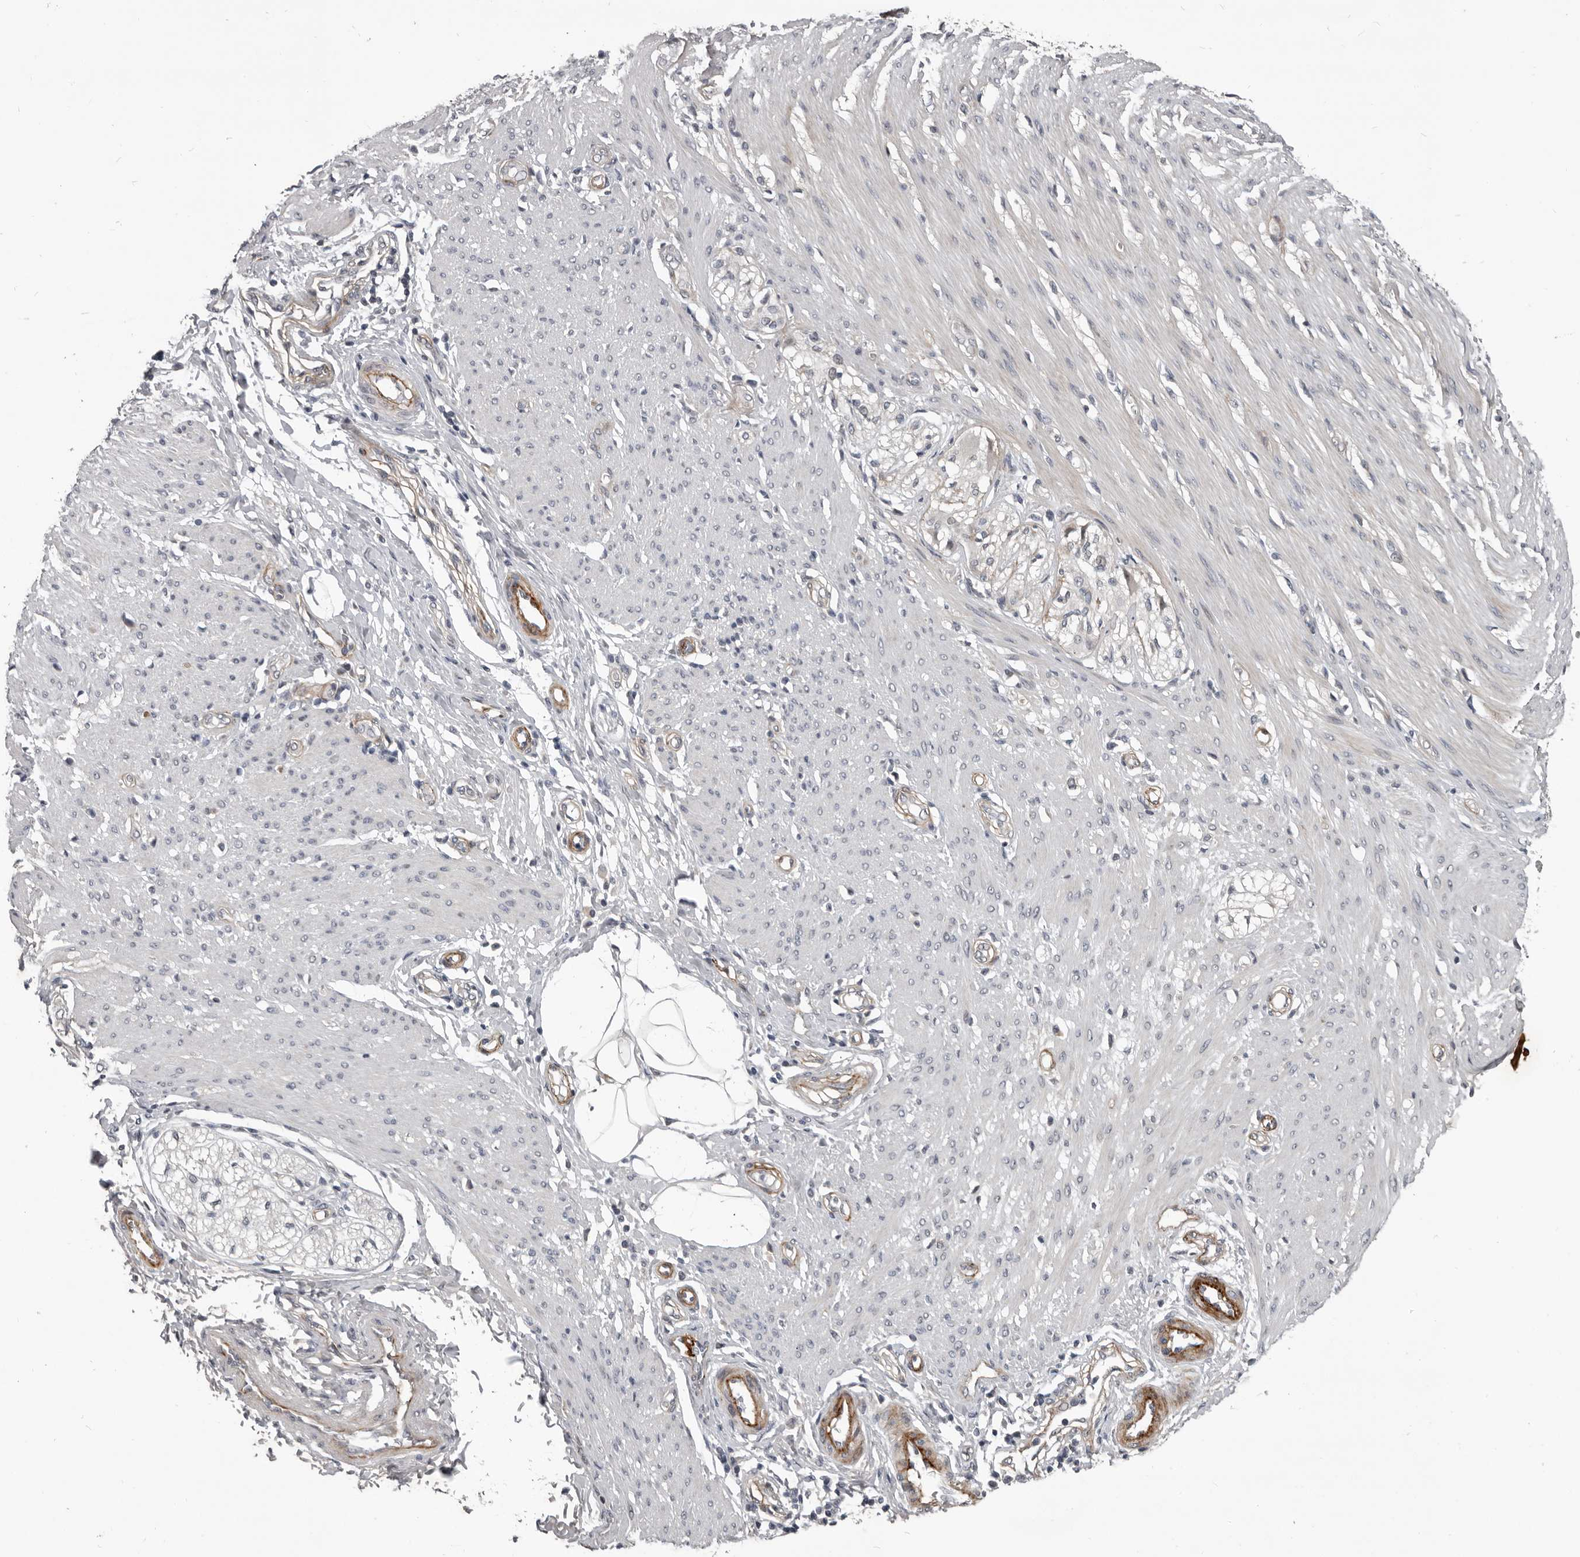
{"staining": {"intensity": "weak", "quantity": "<25%", "location": "cytoplasmic/membranous"}, "tissue": "smooth muscle", "cell_type": "Smooth muscle cells", "image_type": "normal", "snomed": [{"axis": "morphology", "description": "Normal tissue, NOS"}, {"axis": "morphology", "description": "Adenocarcinoma, NOS"}, {"axis": "topography", "description": "Colon"}, {"axis": "topography", "description": "Peripheral nerve tissue"}], "caption": "Protein analysis of benign smooth muscle exhibits no significant staining in smooth muscle cells. The staining was performed using DAB to visualize the protein expression in brown, while the nuclei were stained in blue with hematoxylin (Magnification: 20x).", "gene": "C1orf216", "patient": {"sex": "male", "age": 14}}